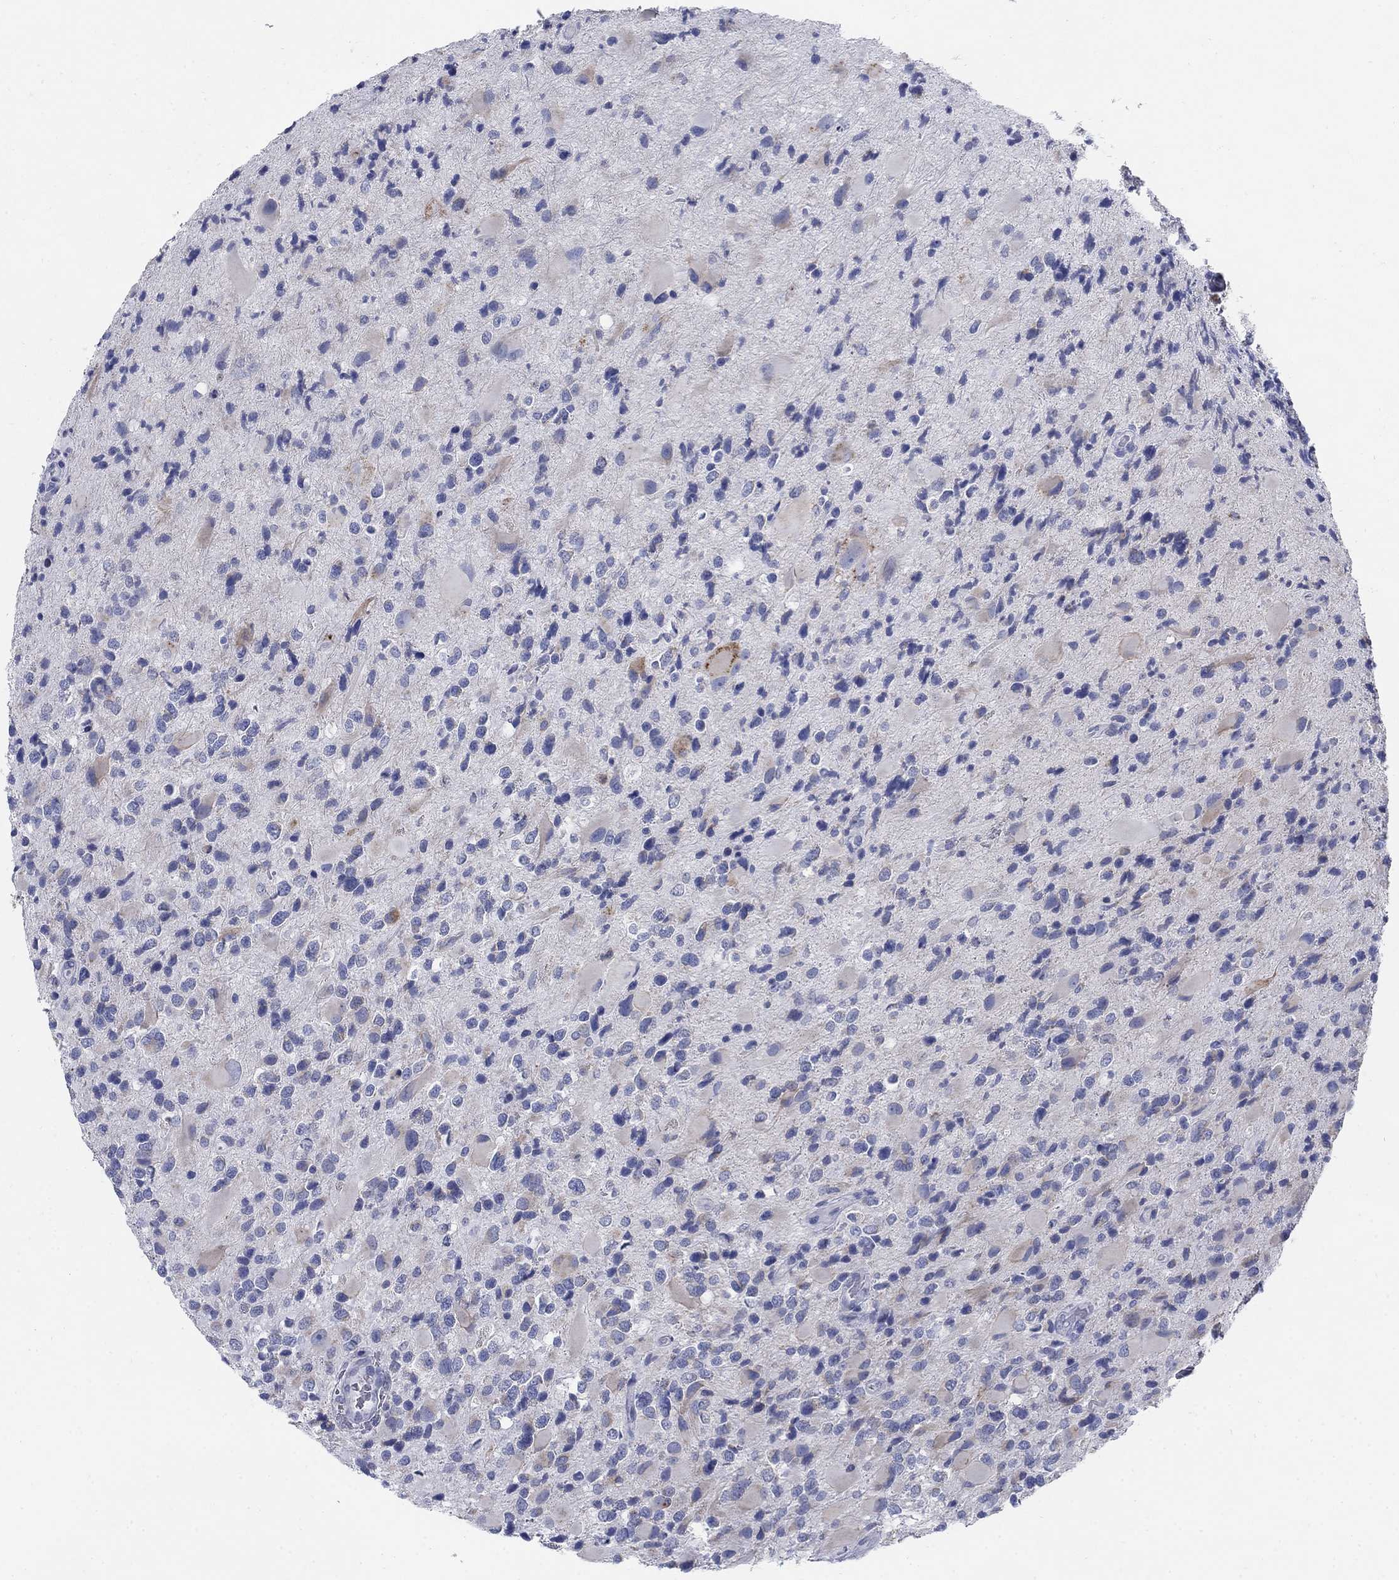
{"staining": {"intensity": "negative", "quantity": "none", "location": "none"}, "tissue": "glioma", "cell_type": "Tumor cells", "image_type": "cancer", "snomed": [{"axis": "morphology", "description": "Glioma, malignant, Low grade"}, {"axis": "topography", "description": "Brain"}], "caption": "Immunohistochemical staining of human glioma exhibits no significant positivity in tumor cells.", "gene": "SCCPDH", "patient": {"sex": "female", "age": 32}}